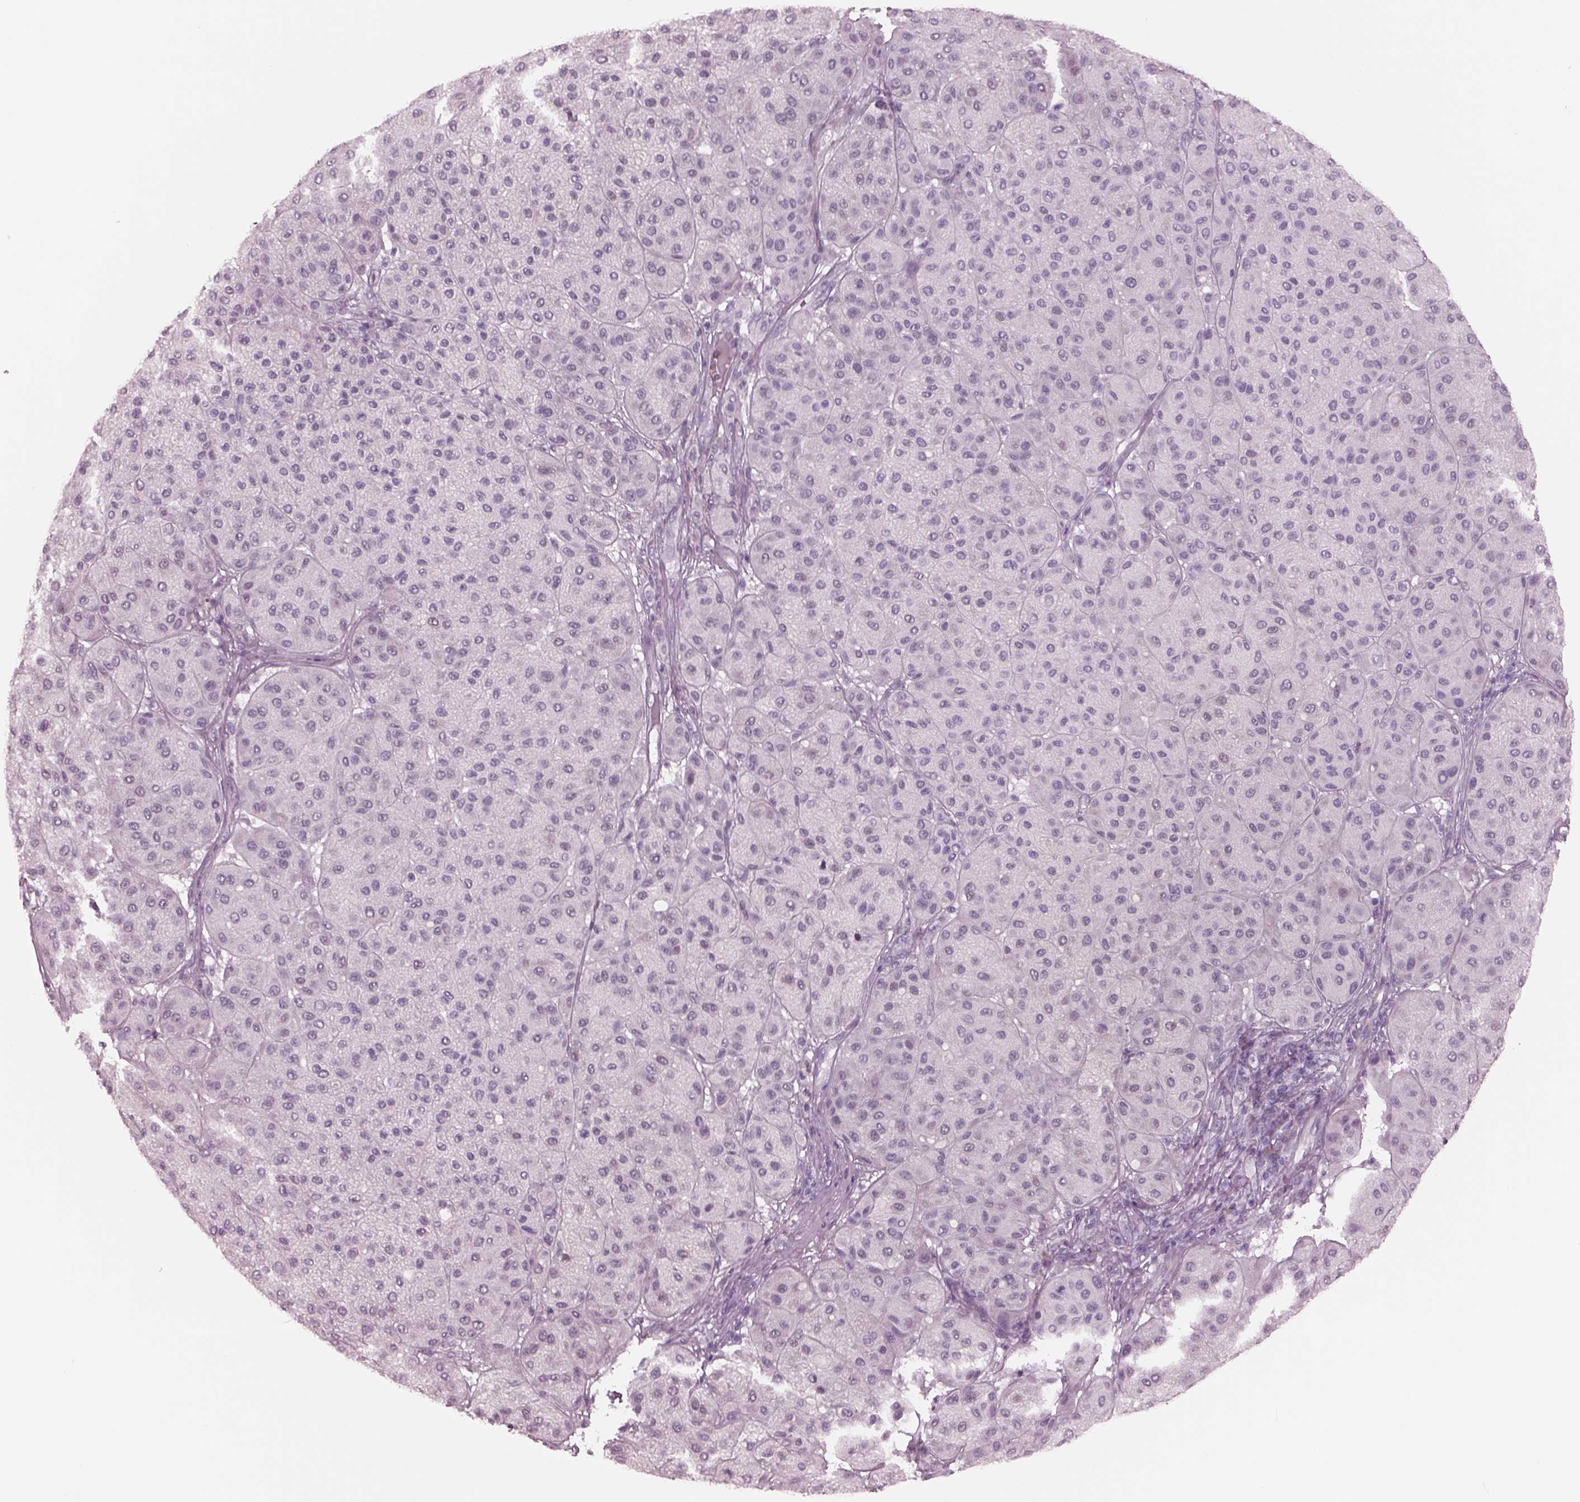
{"staining": {"intensity": "negative", "quantity": "none", "location": "none"}, "tissue": "melanoma", "cell_type": "Tumor cells", "image_type": "cancer", "snomed": [{"axis": "morphology", "description": "Malignant melanoma, Metastatic site"}, {"axis": "topography", "description": "Smooth muscle"}], "caption": "Protein analysis of malignant melanoma (metastatic site) shows no significant expression in tumor cells. (DAB immunohistochemistry (IHC) with hematoxylin counter stain).", "gene": "CYLC1", "patient": {"sex": "male", "age": 41}}